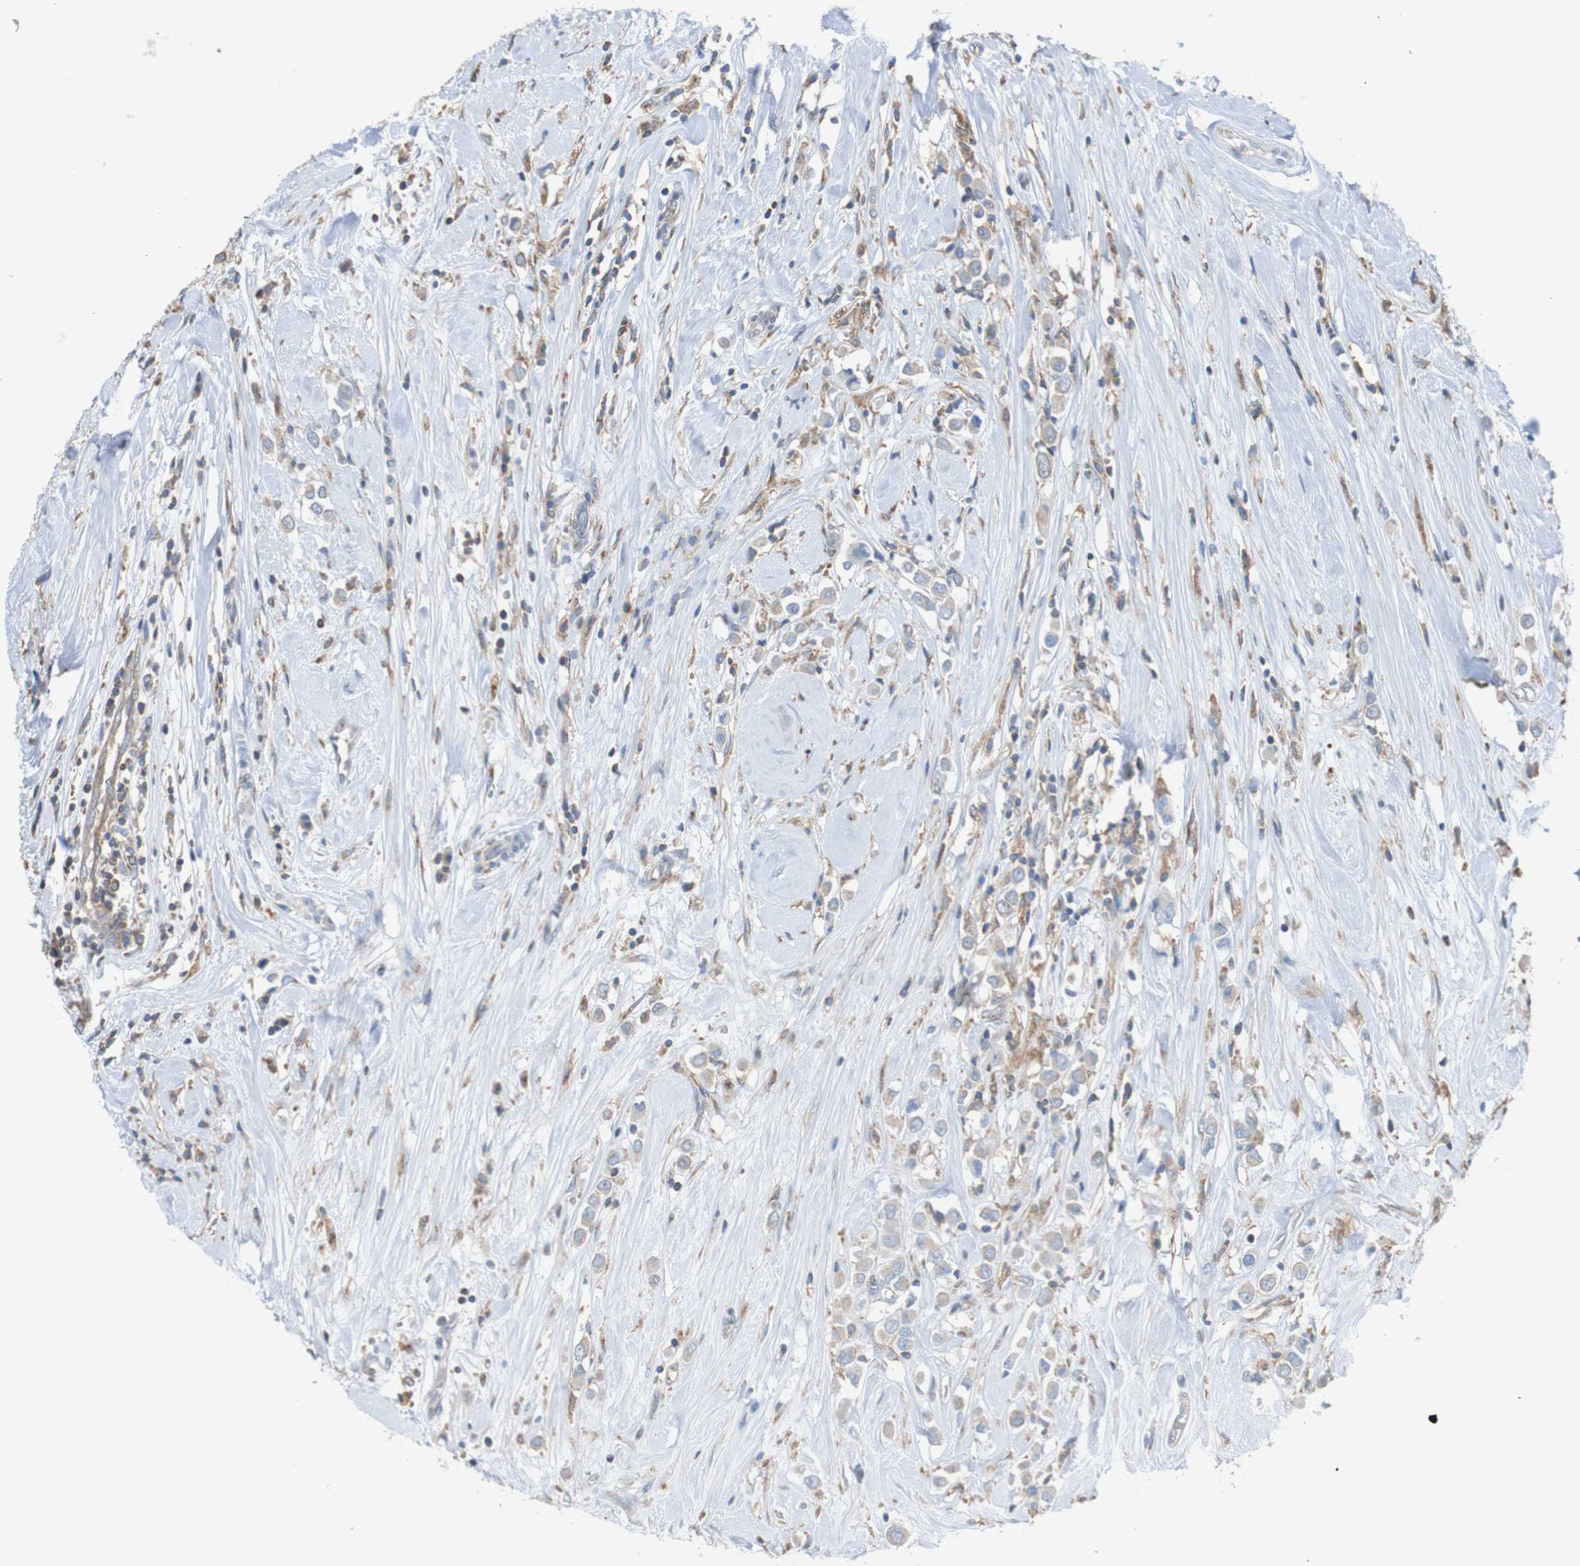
{"staining": {"intensity": "moderate", "quantity": ">75%", "location": "cytoplasmic/membranous"}, "tissue": "breast cancer", "cell_type": "Tumor cells", "image_type": "cancer", "snomed": [{"axis": "morphology", "description": "Duct carcinoma"}, {"axis": "topography", "description": "Breast"}], "caption": "High-power microscopy captured an immunohistochemistry image of breast cancer (infiltrating ductal carcinoma), revealing moderate cytoplasmic/membranous staining in approximately >75% of tumor cells.", "gene": "MINAR1", "patient": {"sex": "female", "age": 61}}